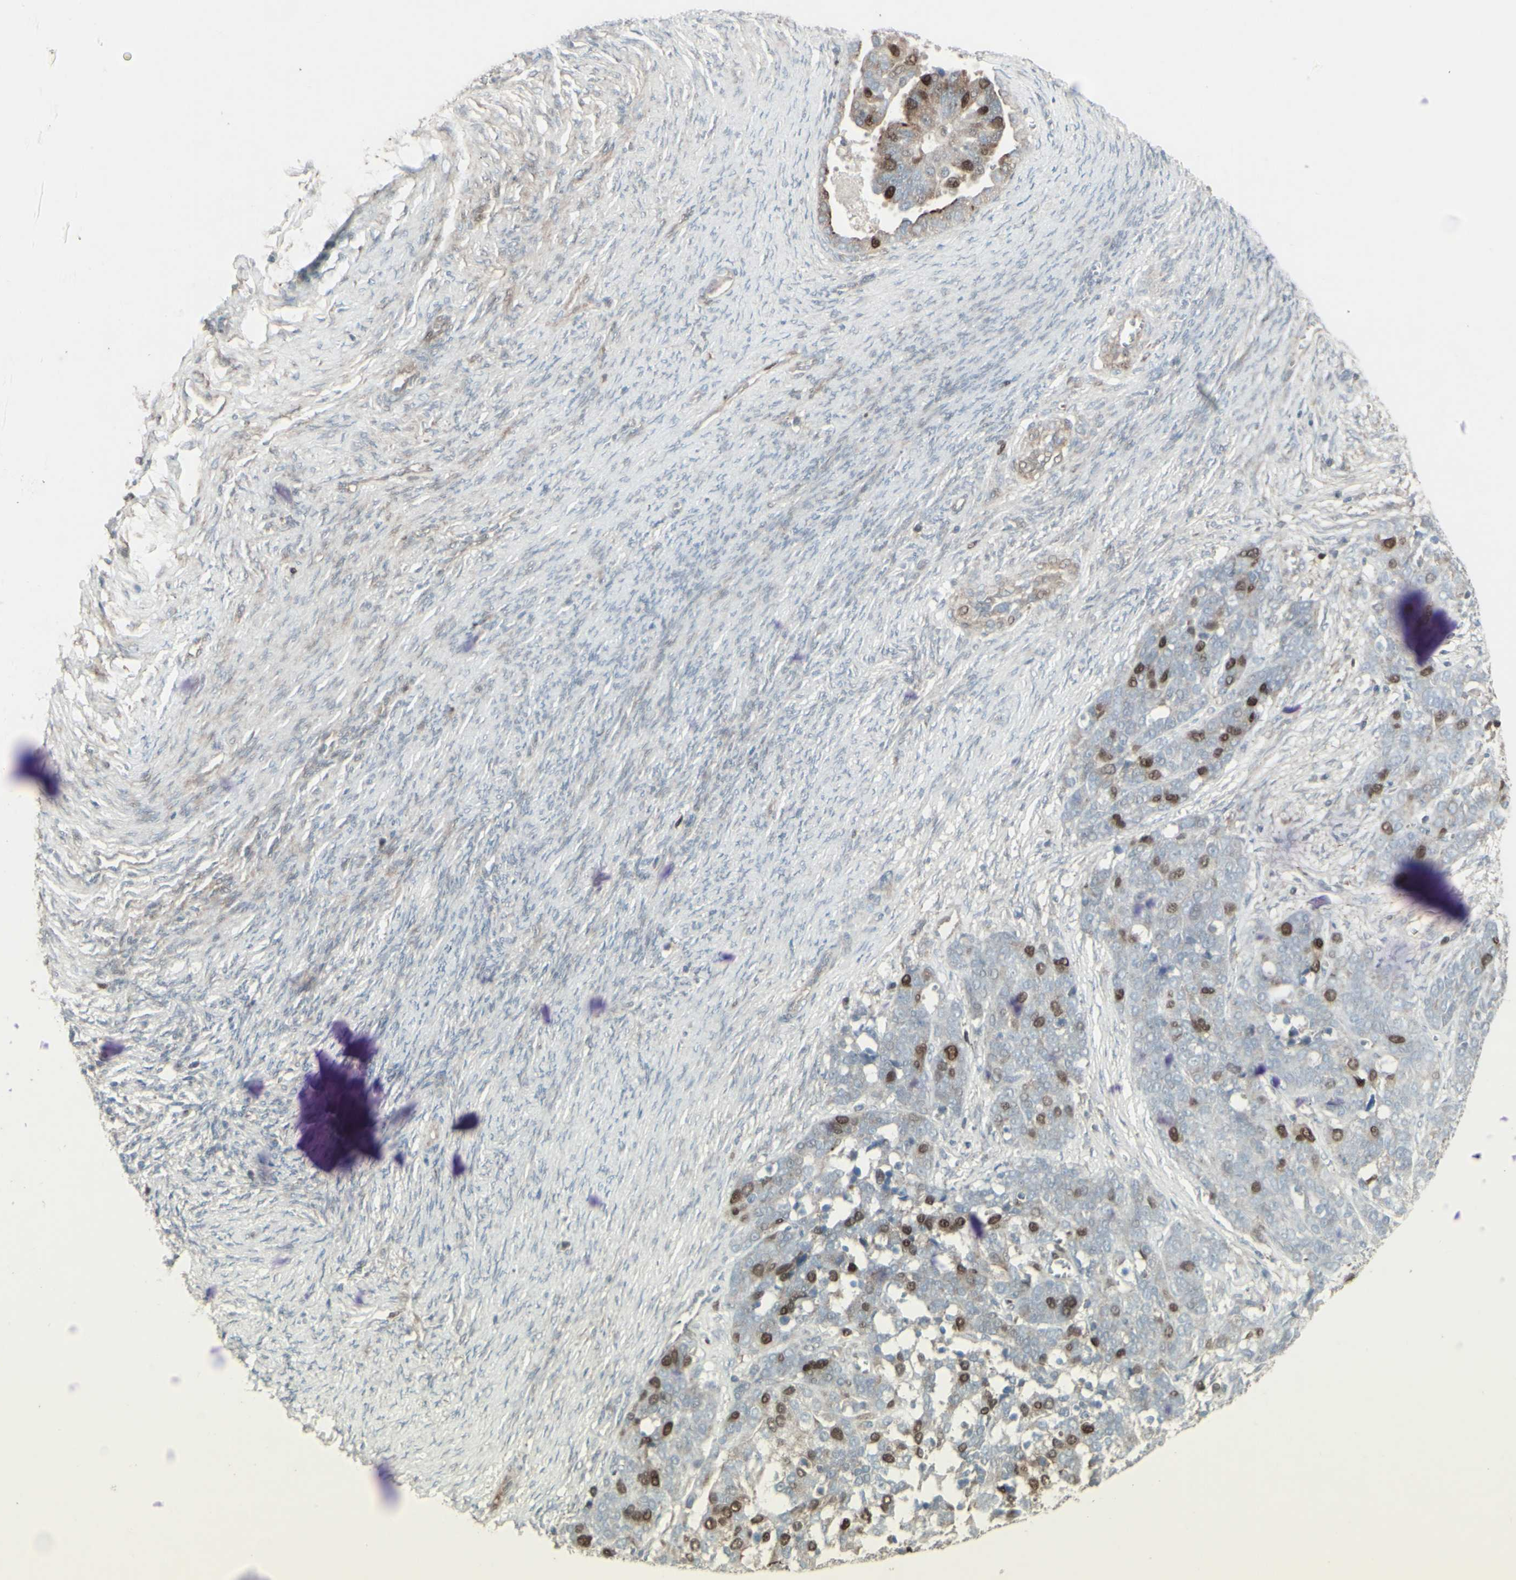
{"staining": {"intensity": "moderate", "quantity": "25%-75%", "location": "nuclear"}, "tissue": "ovarian cancer", "cell_type": "Tumor cells", "image_type": "cancer", "snomed": [{"axis": "morphology", "description": "Cystadenocarcinoma, serous, NOS"}, {"axis": "topography", "description": "Ovary"}], "caption": "Immunohistochemistry (IHC) staining of ovarian serous cystadenocarcinoma, which displays medium levels of moderate nuclear expression in approximately 25%-75% of tumor cells indicating moderate nuclear protein expression. The staining was performed using DAB (brown) for protein detection and nuclei were counterstained in hematoxylin (blue).", "gene": "GMNN", "patient": {"sex": "female", "age": 44}}